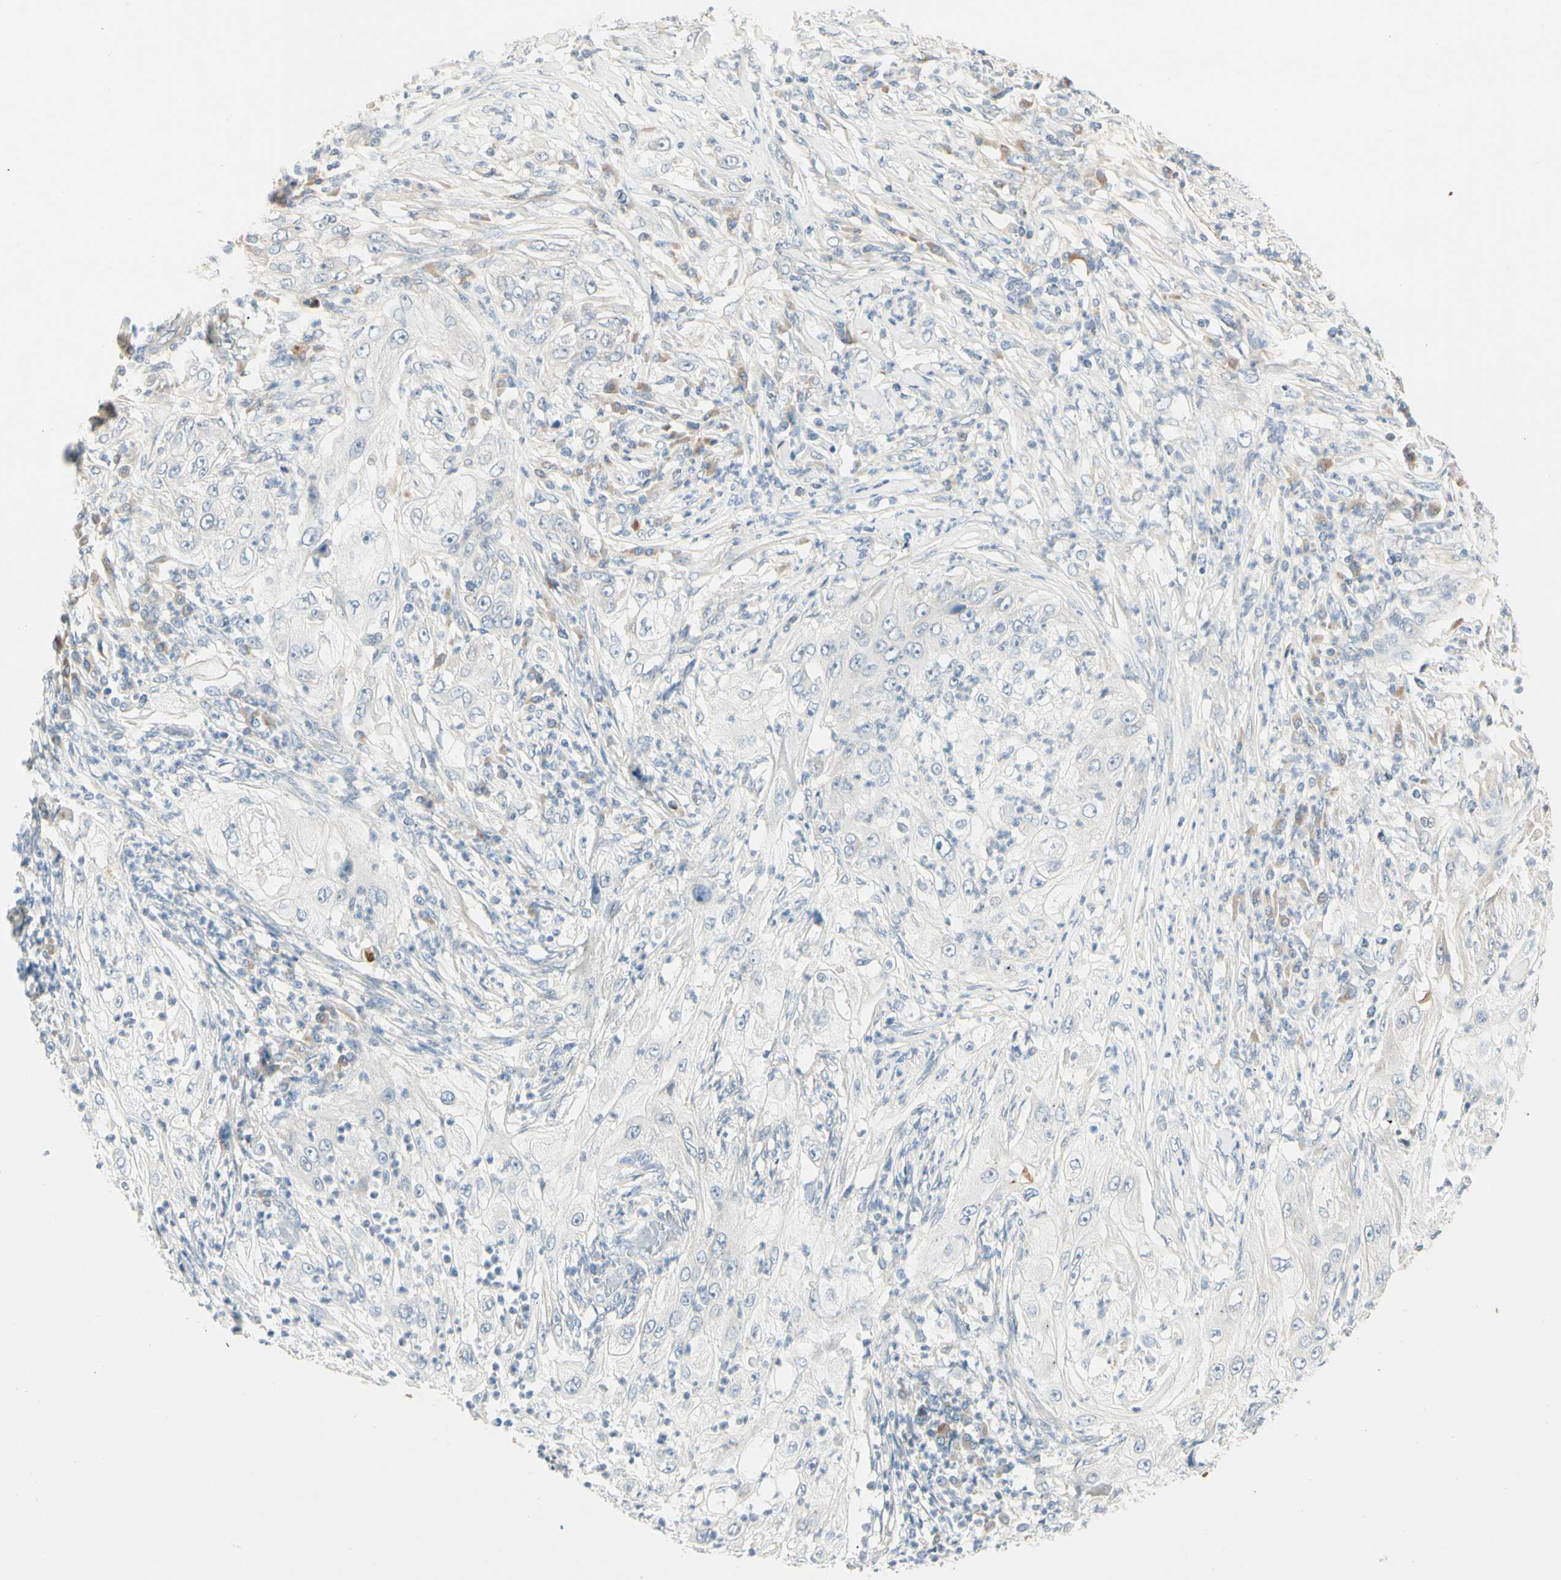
{"staining": {"intensity": "negative", "quantity": "none", "location": "none"}, "tissue": "lung cancer", "cell_type": "Tumor cells", "image_type": "cancer", "snomed": [{"axis": "morphology", "description": "Inflammation, NOS"}, {"axis": "morphology", "description": "Squamous cell carcinoma, NOS"}, {"axis": "topography", "description": "Lymph node"}, {"axis": "topography", "description": "Soft tissue"}, {"axis": "topography", "description": "Lung"}], "caption": "Immunohistochemical staining of lung cancer shows no significant staining in tumor cells.", "gene": "ALDH18A1", "patient": {"sex": "male", "age": 66}}